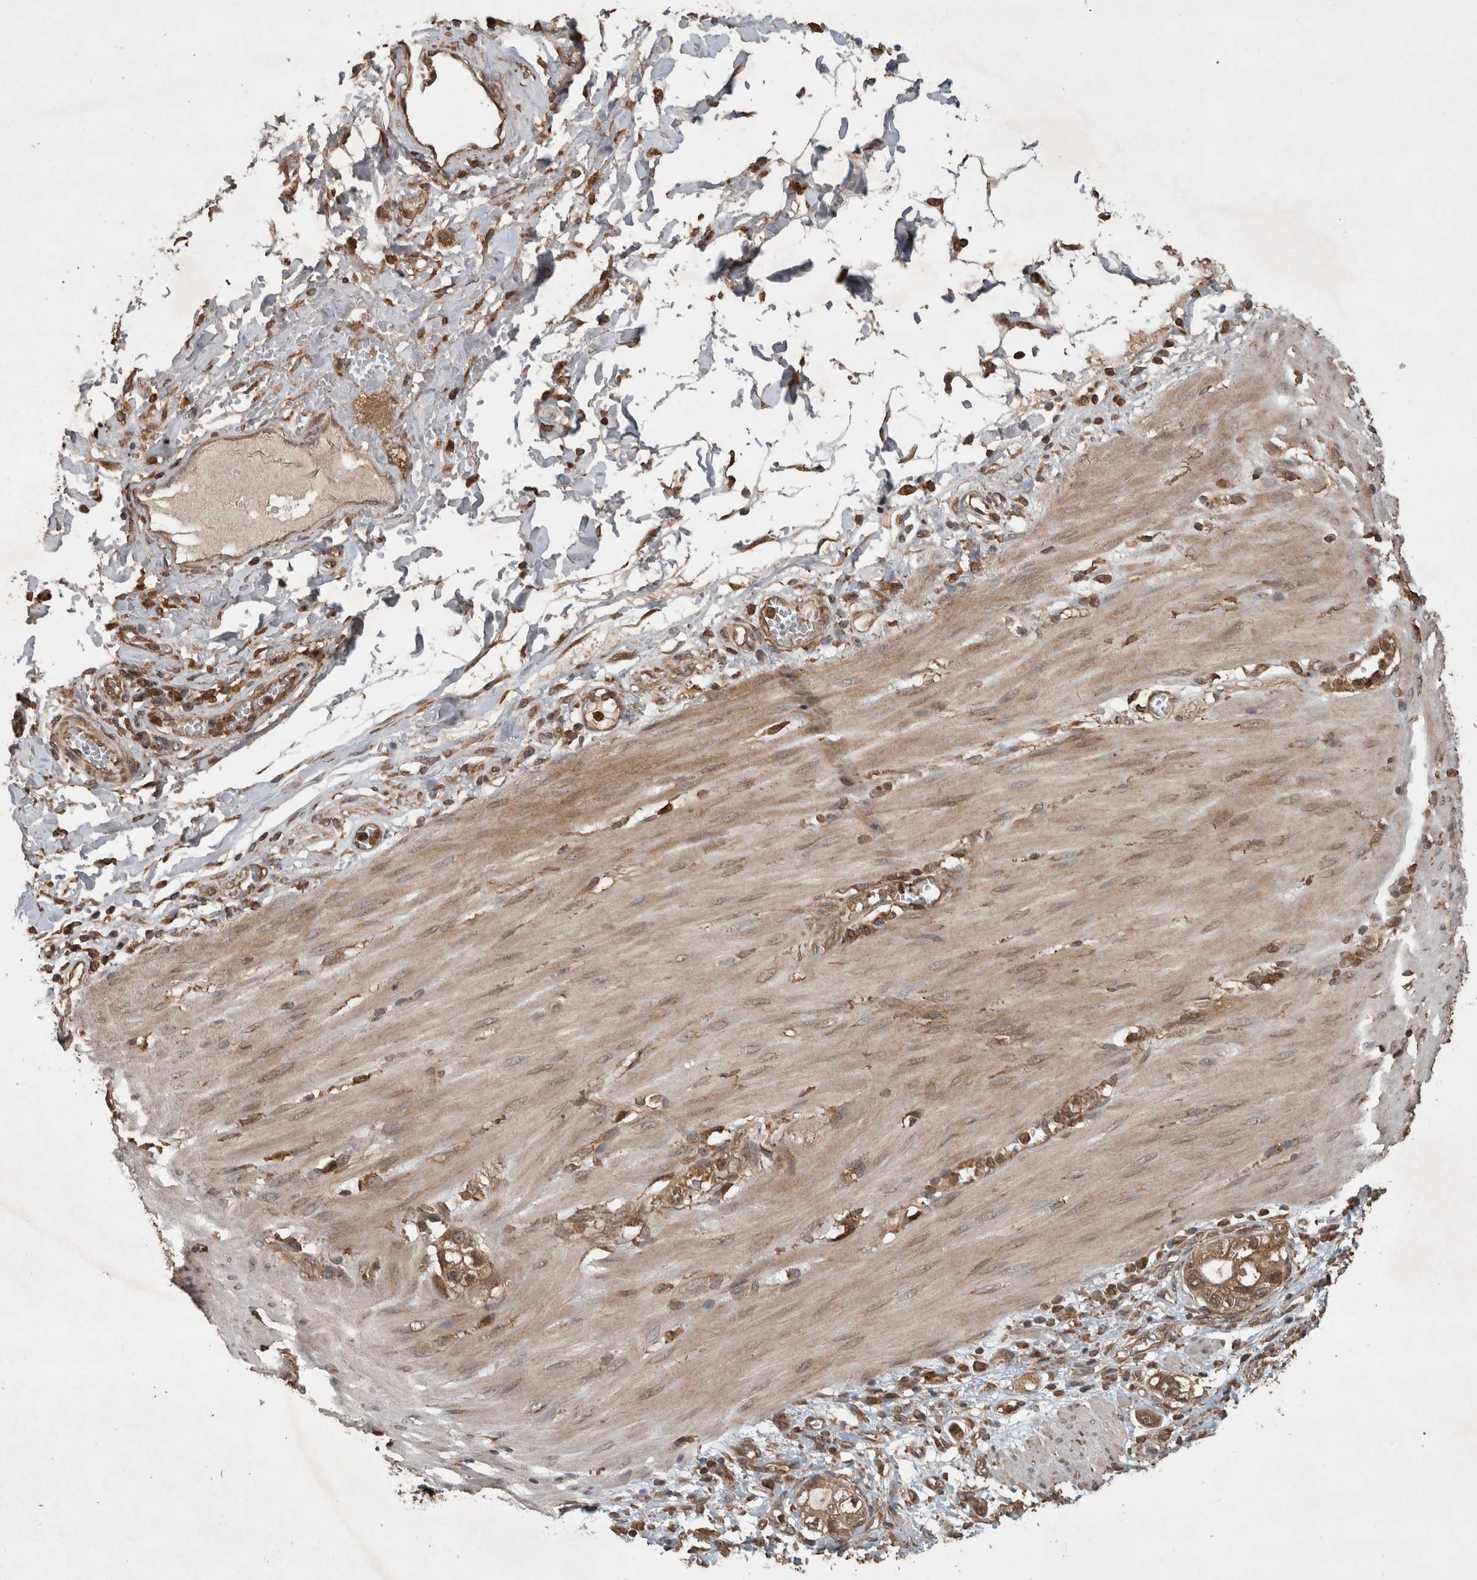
{"staining": {"intensity": "moderate", "quantity": ">75%", "location": "cytoplasmic/membranous"}, "tissue": "stomach cancer", "cell_type": "Tumor cells", "image_type": "cancer", "snomed": [{"axis": "morphology", "description": "Adenocarcinoma, NOS"}, {"axis": "topography", "description": "Stomach"}, {"axis": "topography", "description": "Stomach, lower"}], "caption": "Immunohistochemical staining of stomach adenocarcinoma reveals medium levels of moderate cytoplasmic/membranous positivity in about >75% of tumor cells.", "gene": "OTUD7B", "patient": {"sex": "female", "age": 48}}